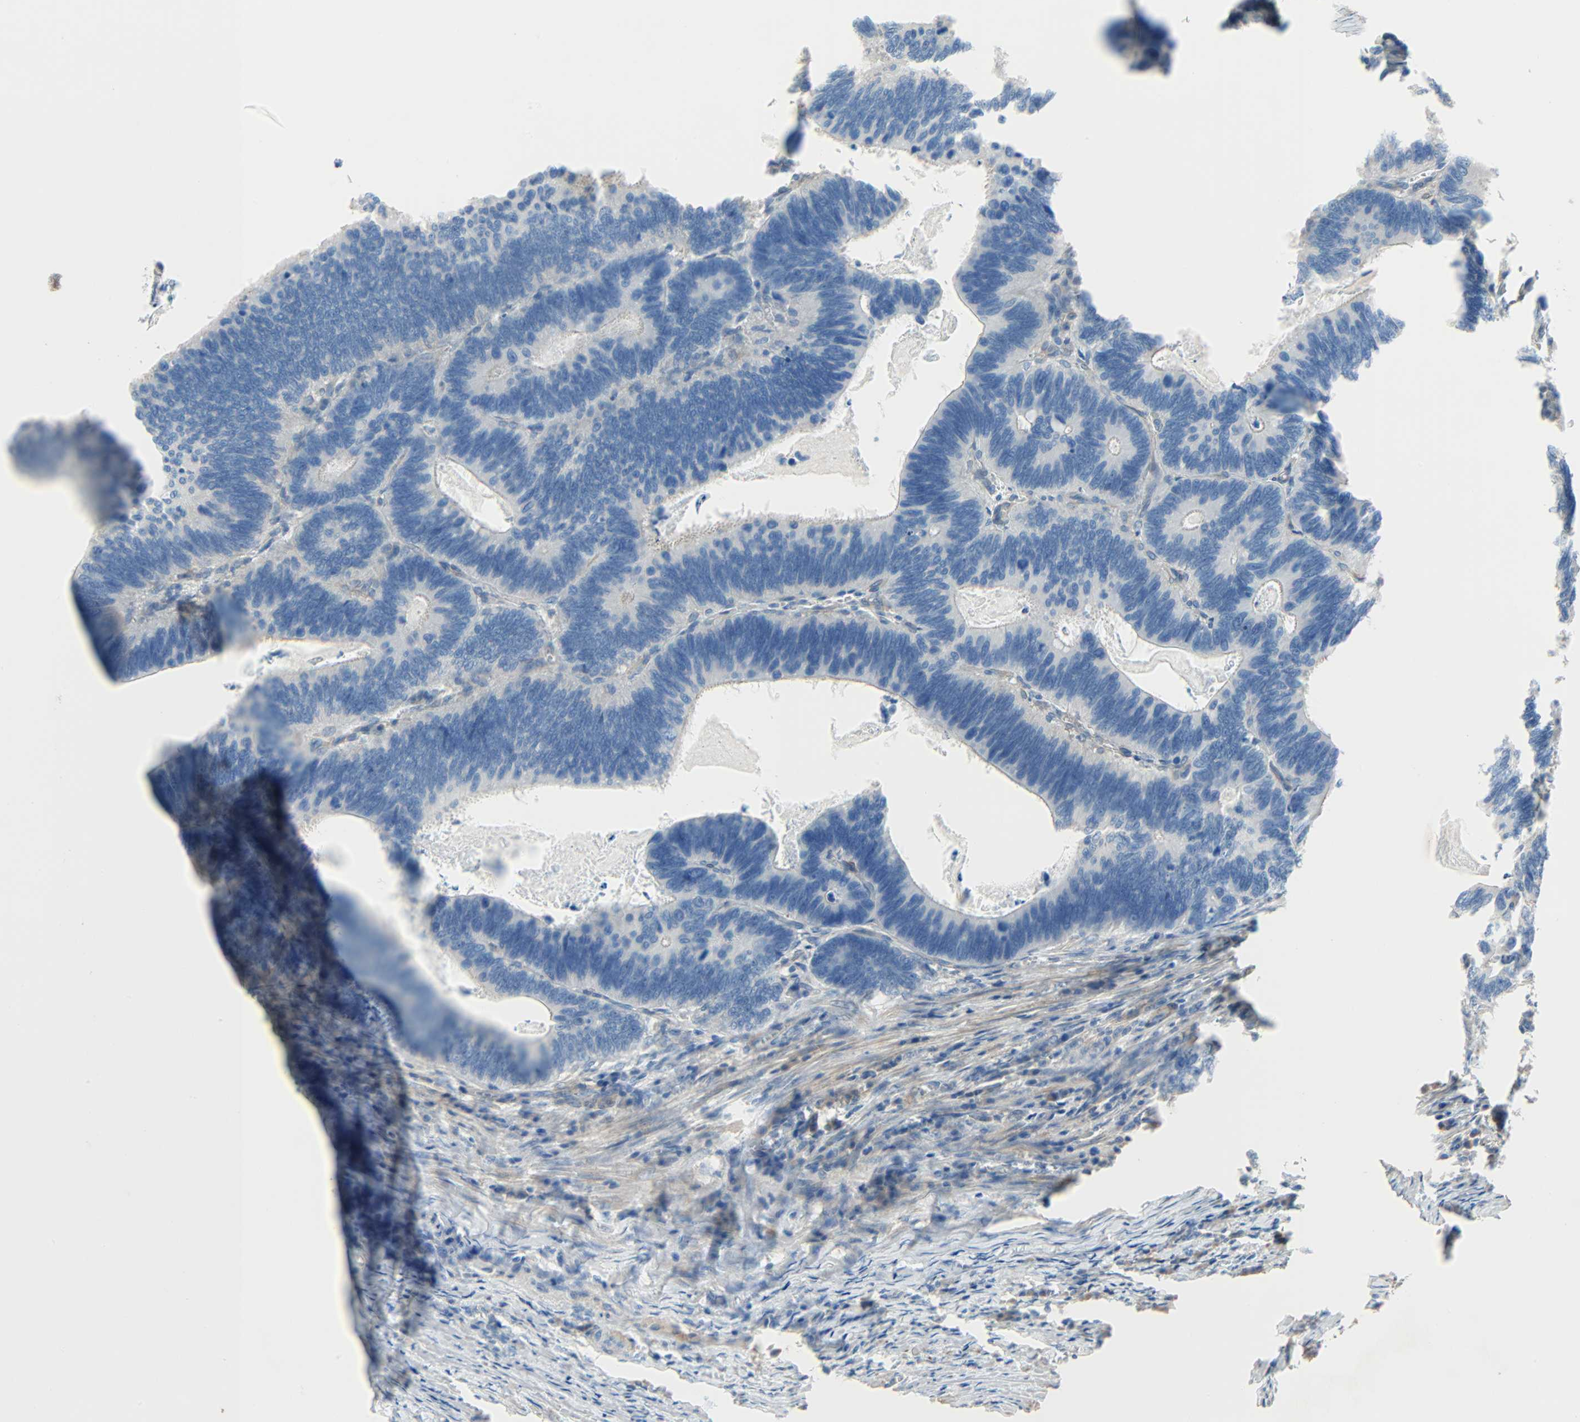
{"staining": {"intensity": "weak", "quantity": "25%-75%", "location": "cytoplasmic/membranous"}, "tissue": "colorectal cancer", "cell_type": "Tumor cells", "image_type": "cancer", "snomed": [{"axis": "morphology", "description": "Adenocarcinoma, NOS"}, {"axis": "topography", "description": "Colon"}], "caption": "Immunohistochemistry (IHC) photomicrograph of human adenocarcinoma (colorectal) stained for a protein (brown), which displays low levels of weak cytoplasmic/membranous staining in about 25%-75% of tumor cells.", "gene": "TNFRSF12A", "patient": {"sex": "male", "age": 72}}